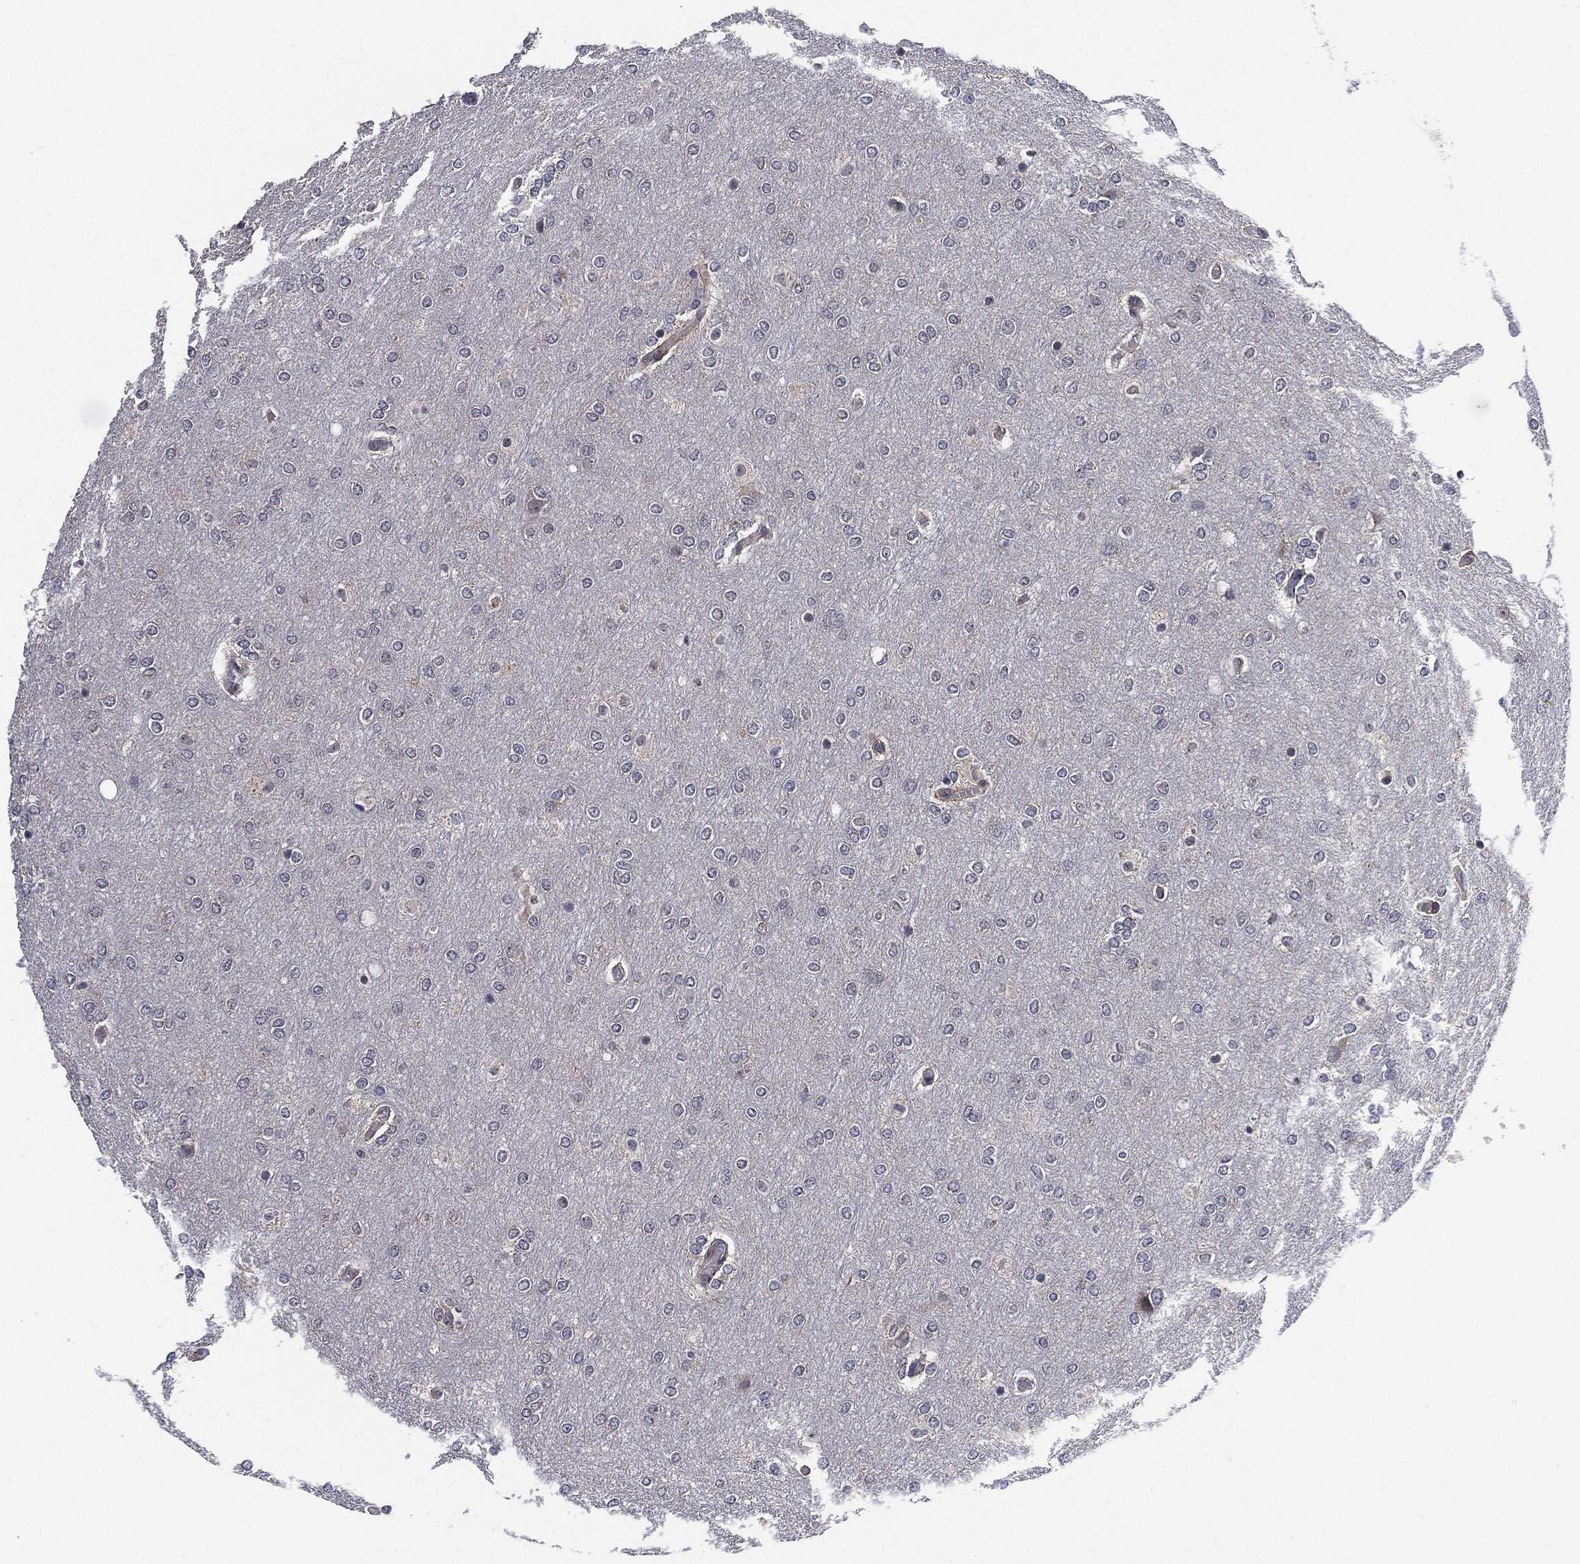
{"staining": {"intensity": "negative", "quantity": "none", "location": "none"}, "tissue": "glioma", "cell_type": "Tumor cells", "image_type": "cancer", "snomed": [{"axis": "morphology", "description": "Glioma, malignant, High grade"}, {"axis": "topography", "description": "Brain"}], "caption": "An image of human glioma is negative for staining in tumor cells.", "gene": "SELENOO", "patient": {"sex": "female", "age": 61}}